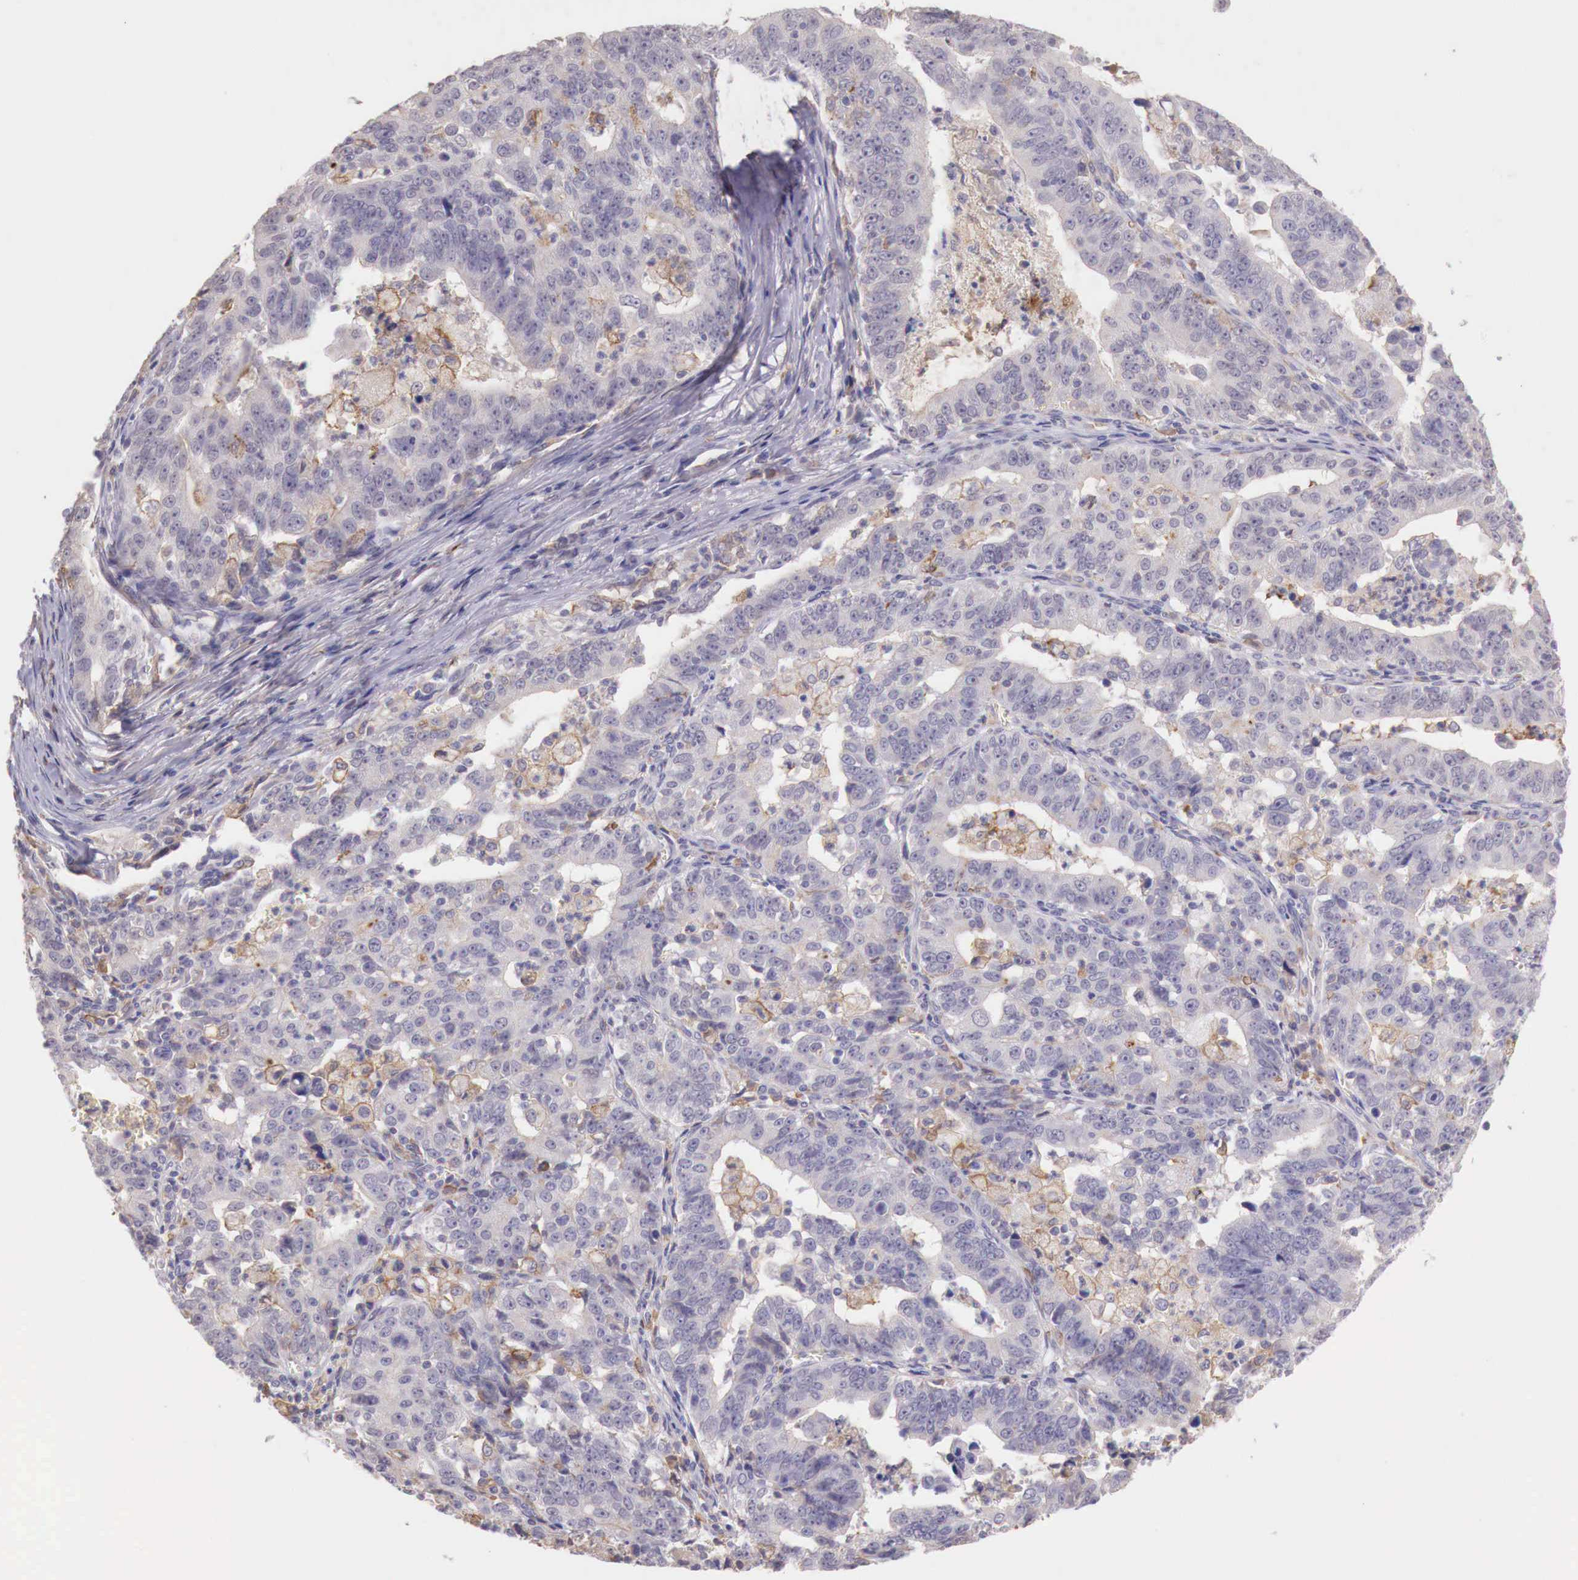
{"staining": {"intensity": "weak", "quantity": "<25%", "location": "cytoplasmic/membranous"}, "tissue": "stomach cancer", "cell_type": "Tumor cells", "image_type": "cancer", "snomed": [{"axis": "morphology", "description": "Adenocarcinoma, NOS"}, {"axis": "topography", "description": "Stomach, upper"}], "caption": "Immunohistochemistry (IHC) histopathology image of human adenocarcinoma (stomach) stained for a protein (brown), which displays no staining in tumor cells.", "gene": "CHRDL1", "patient": {"sex": "female", "age": 50}}